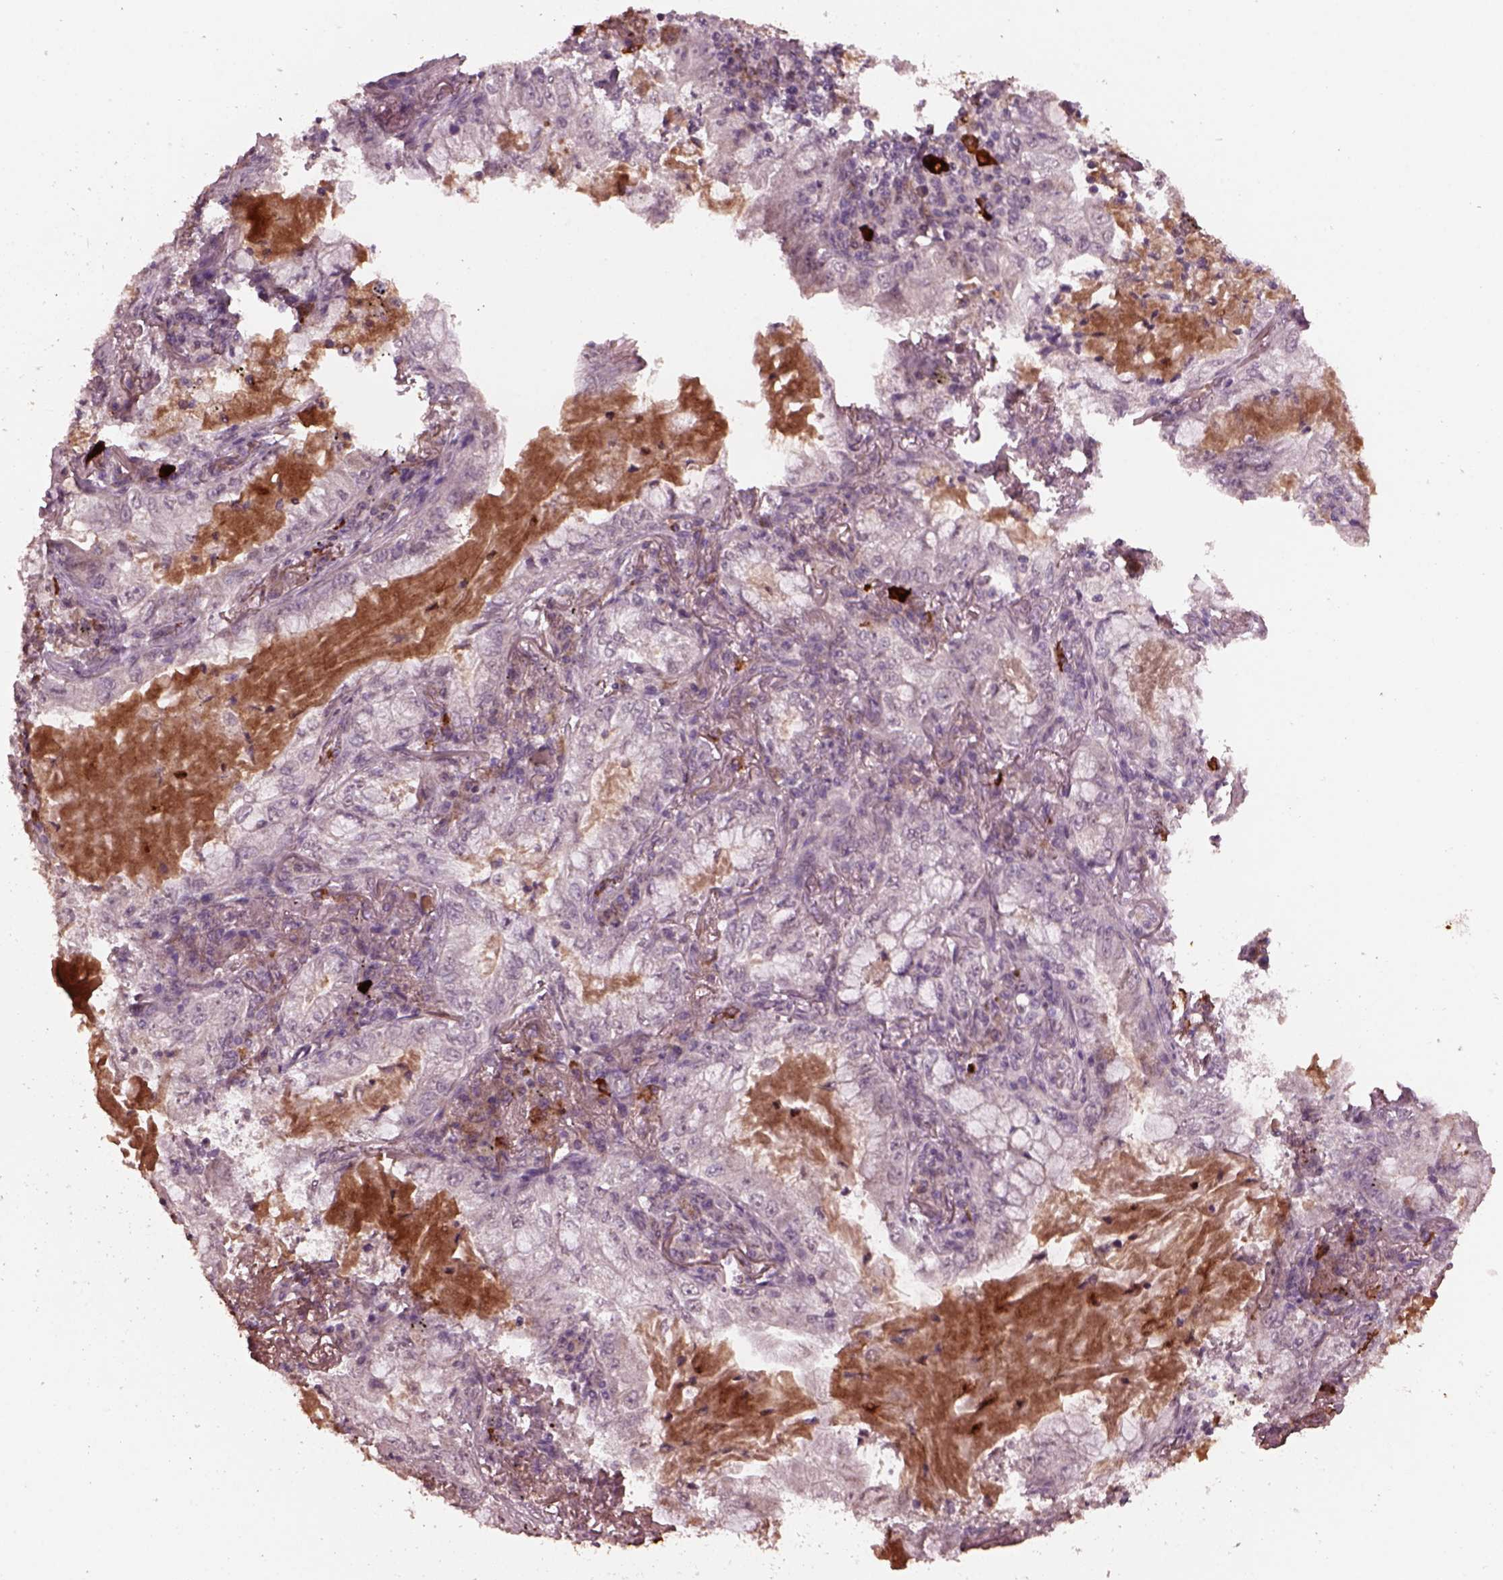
{"staining": {"intensity": "negative", "quantity": "none", "location": "none"}, "tissue": "lung cancer", "cell_type": "Tumor cells", "image_type": "cancer", "snomed": [{"axis": "morphology", "description": "Adenocarcinoma, NOS"}, {"axis": "topography", "description": "Lung"}], "caption": "An image of lung cancer stained for a protein displays no brown staining in tumor cells.", "gene": "IL18RAP", "patient": {"sex": "female", "age": 73}}